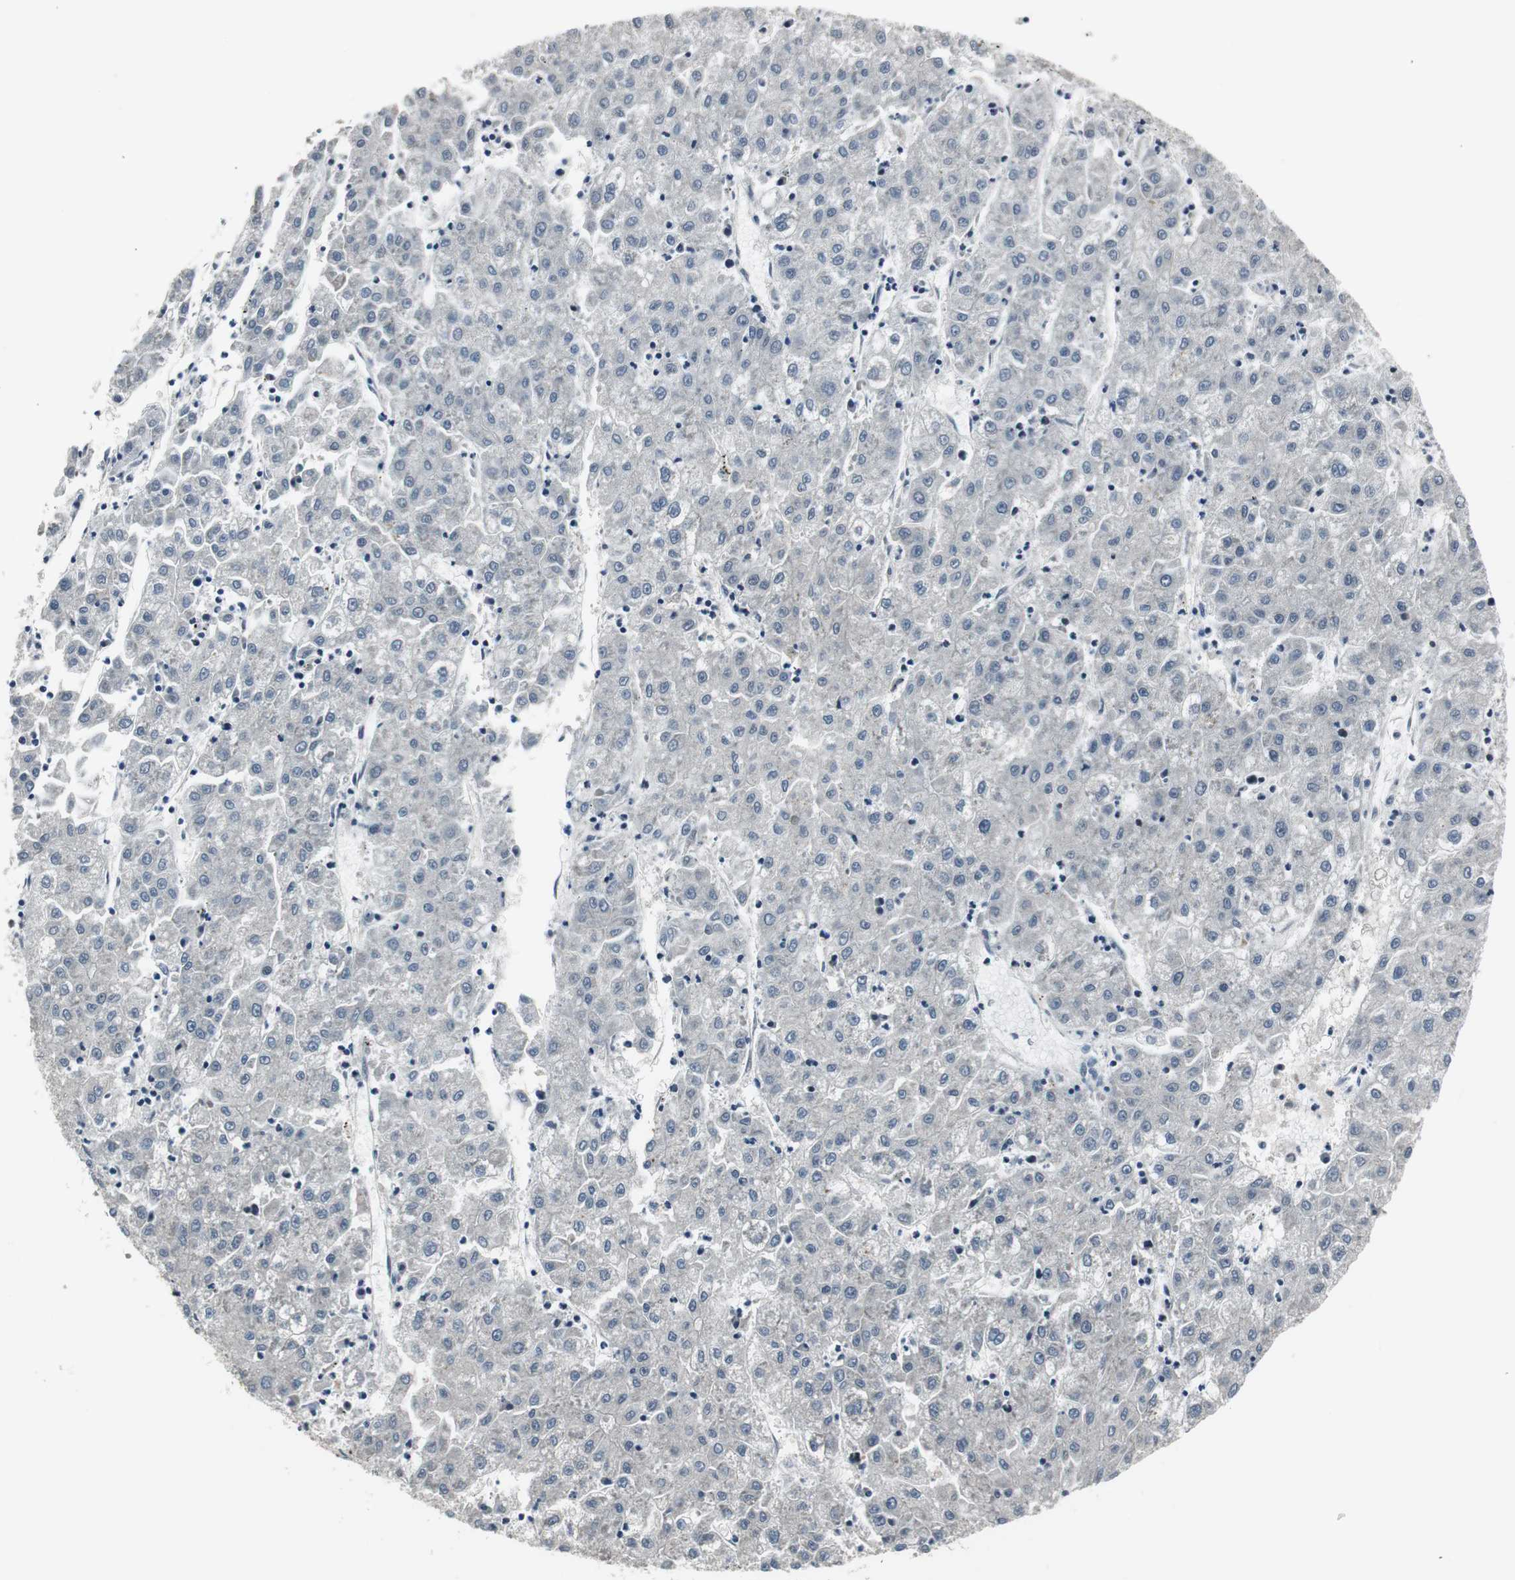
{"staining": {"intensity": "negative", "quantity": "none", "location": "none"}, "tissue": "liver cancer", "cell_type": "Tumor cells", "image_type": "cancer", "snomed": [{"axis": "morphology", "description": "Carcinoma, Hepatocellular, NOS"}, {"axis": "topography", "description": "Liver"}], "caption": "Histopathology image shows no protein staining in tumor cells of hepatocellular carcinoma (liver) tissue.", "gene": "MPG", "patient": {"sex": "male", "age": 72}}